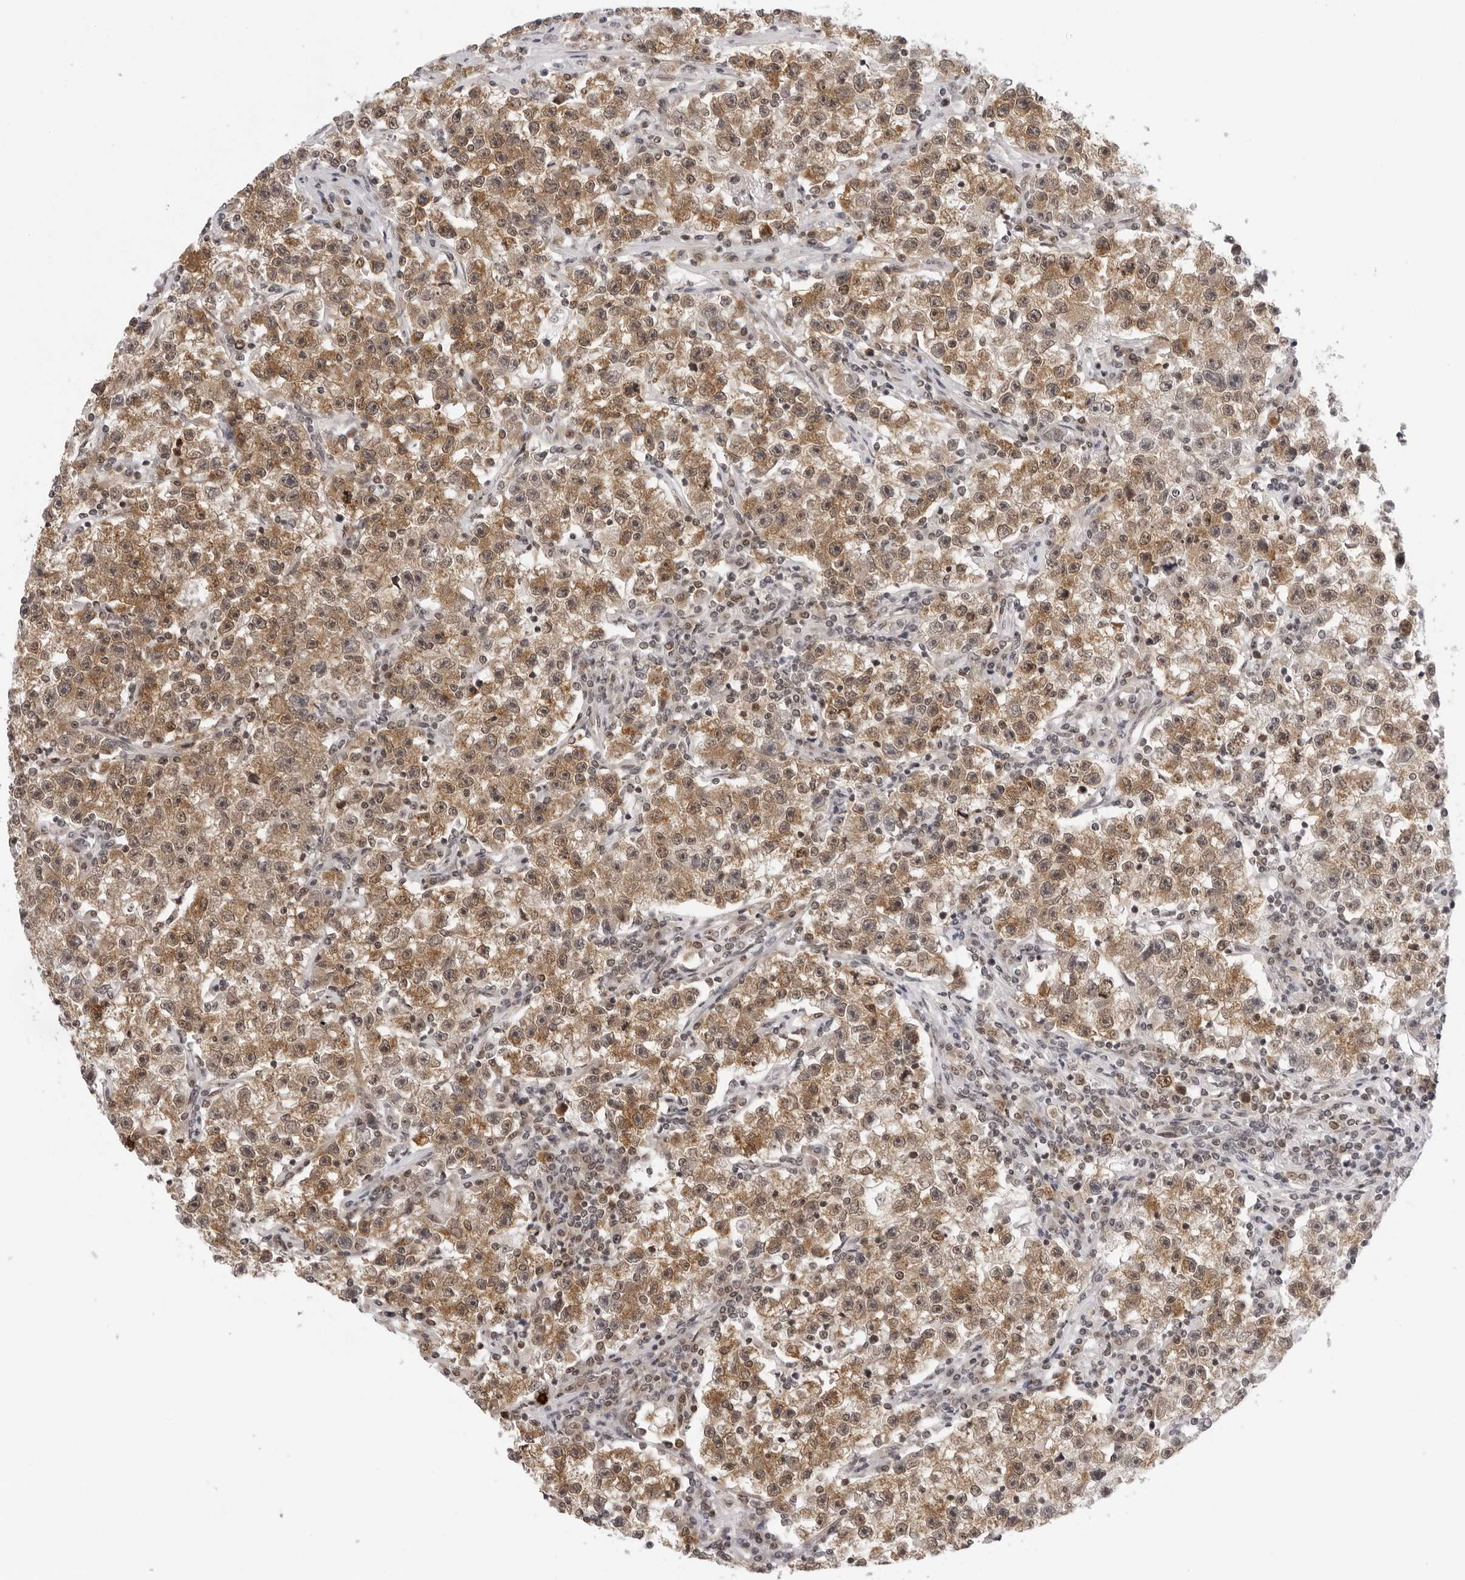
{"staining": {"intensity": "moderate", "quantity": ">75%", "location": "cytoplasmic/membranous"}, "tissue": "testis cancer", "cell_type": "Tumor cells", "image_type": "cancer", "snomed": [{"axis": "morphology", "description": "Seminoma, NOS"}, {"axis": "topography", "description": "Testis"}], "caption": "Protein staining exhibits moderate cytoplasmic/membranous expression in about >75% of tumor cells in seminoma (testis).", "gene": "WDR77", "patient": {"sex": "male", "age": 22}}